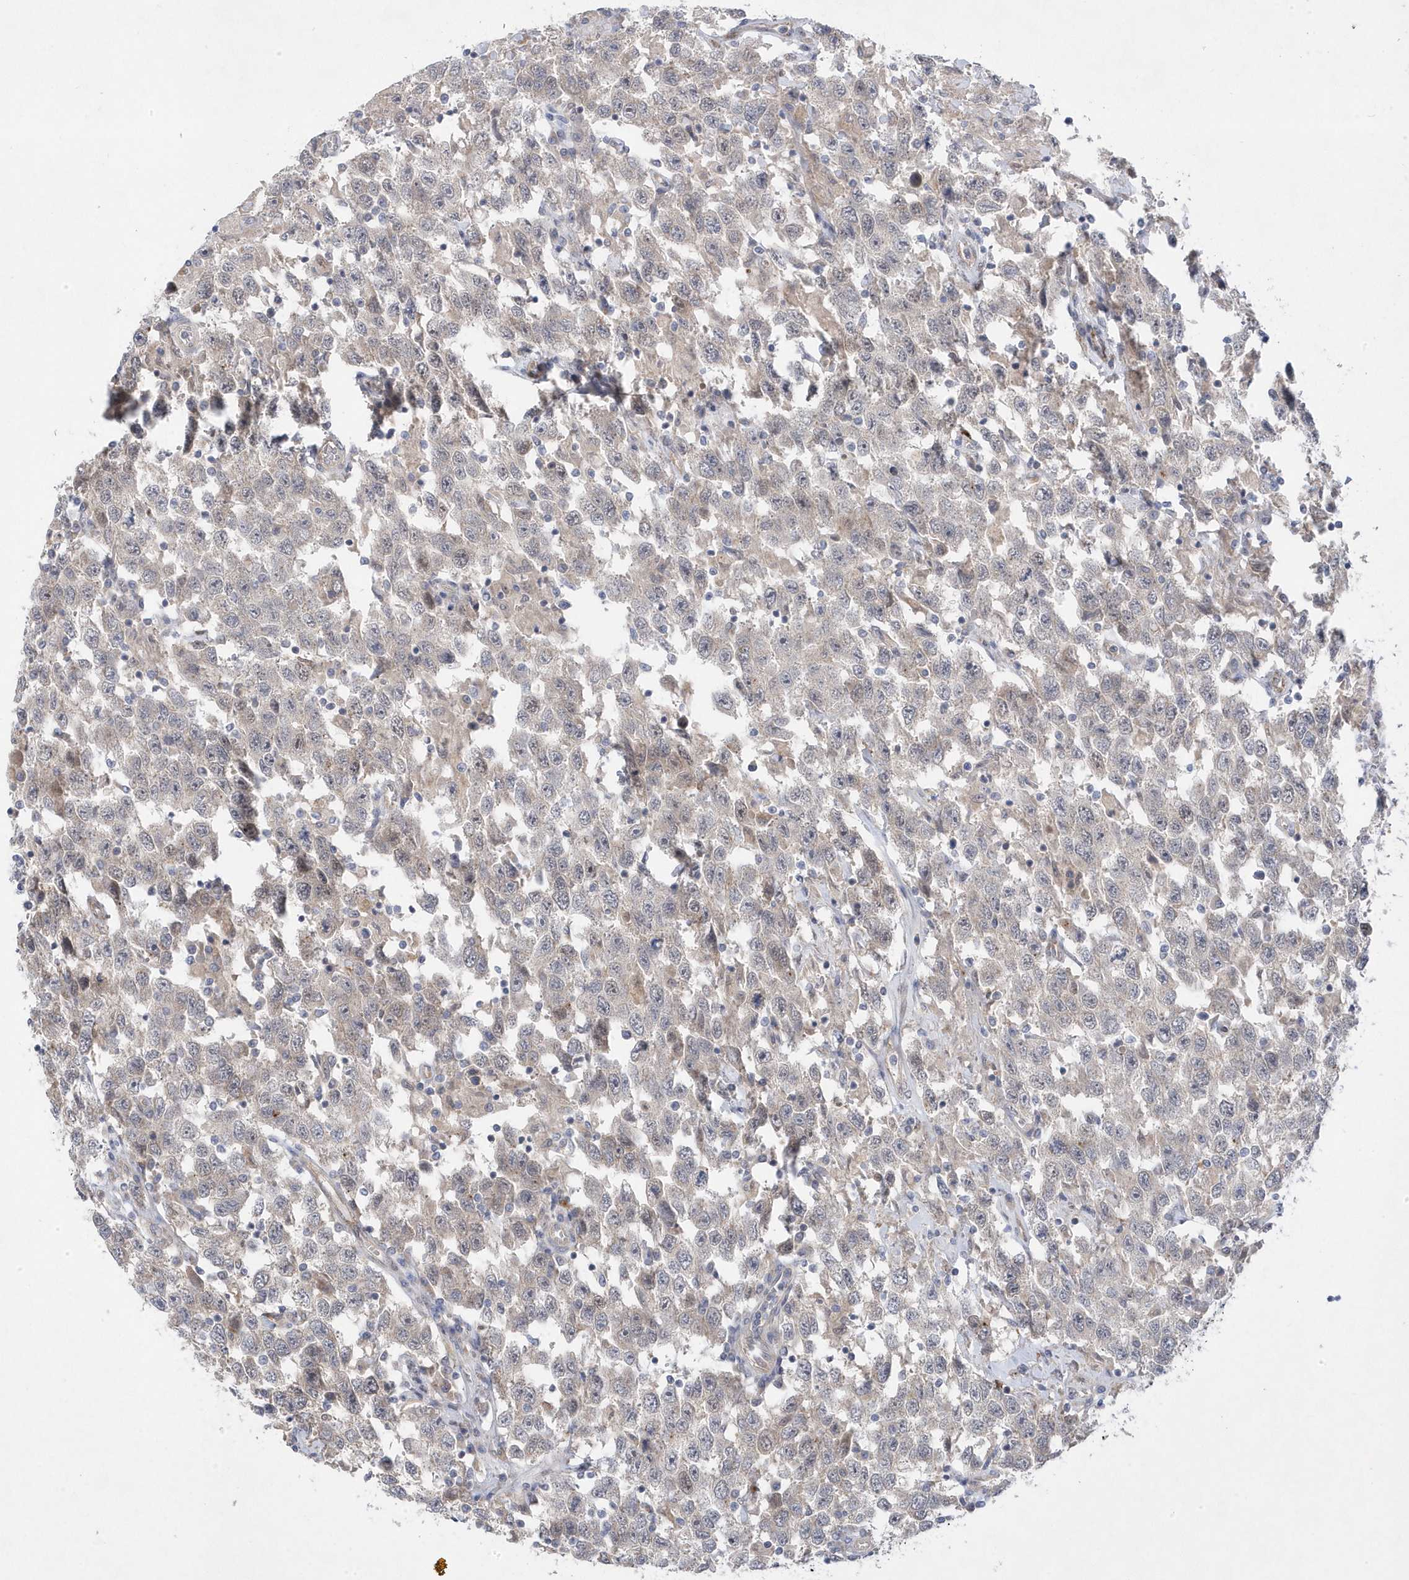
{"staining": {"intensity": "weak", "quantity": "<25%", "location": "cytoplasmic/membranous"}, "tissue": "testis cancer", "cell_type": "Tumor cells", "image_type": "cancer", "snomed": [{"axis": "morphology", "description": "Seminoma, NOS"}, {"axis": "topography", "description": "Testis"}], "caption": "Human testis seminoma stained for a protein using immunohistochemistry (IHC) exhibits no positivity in tumor cells.", "gene": "ANAPC1", "patient": {"sex": "male", "age": 41}}